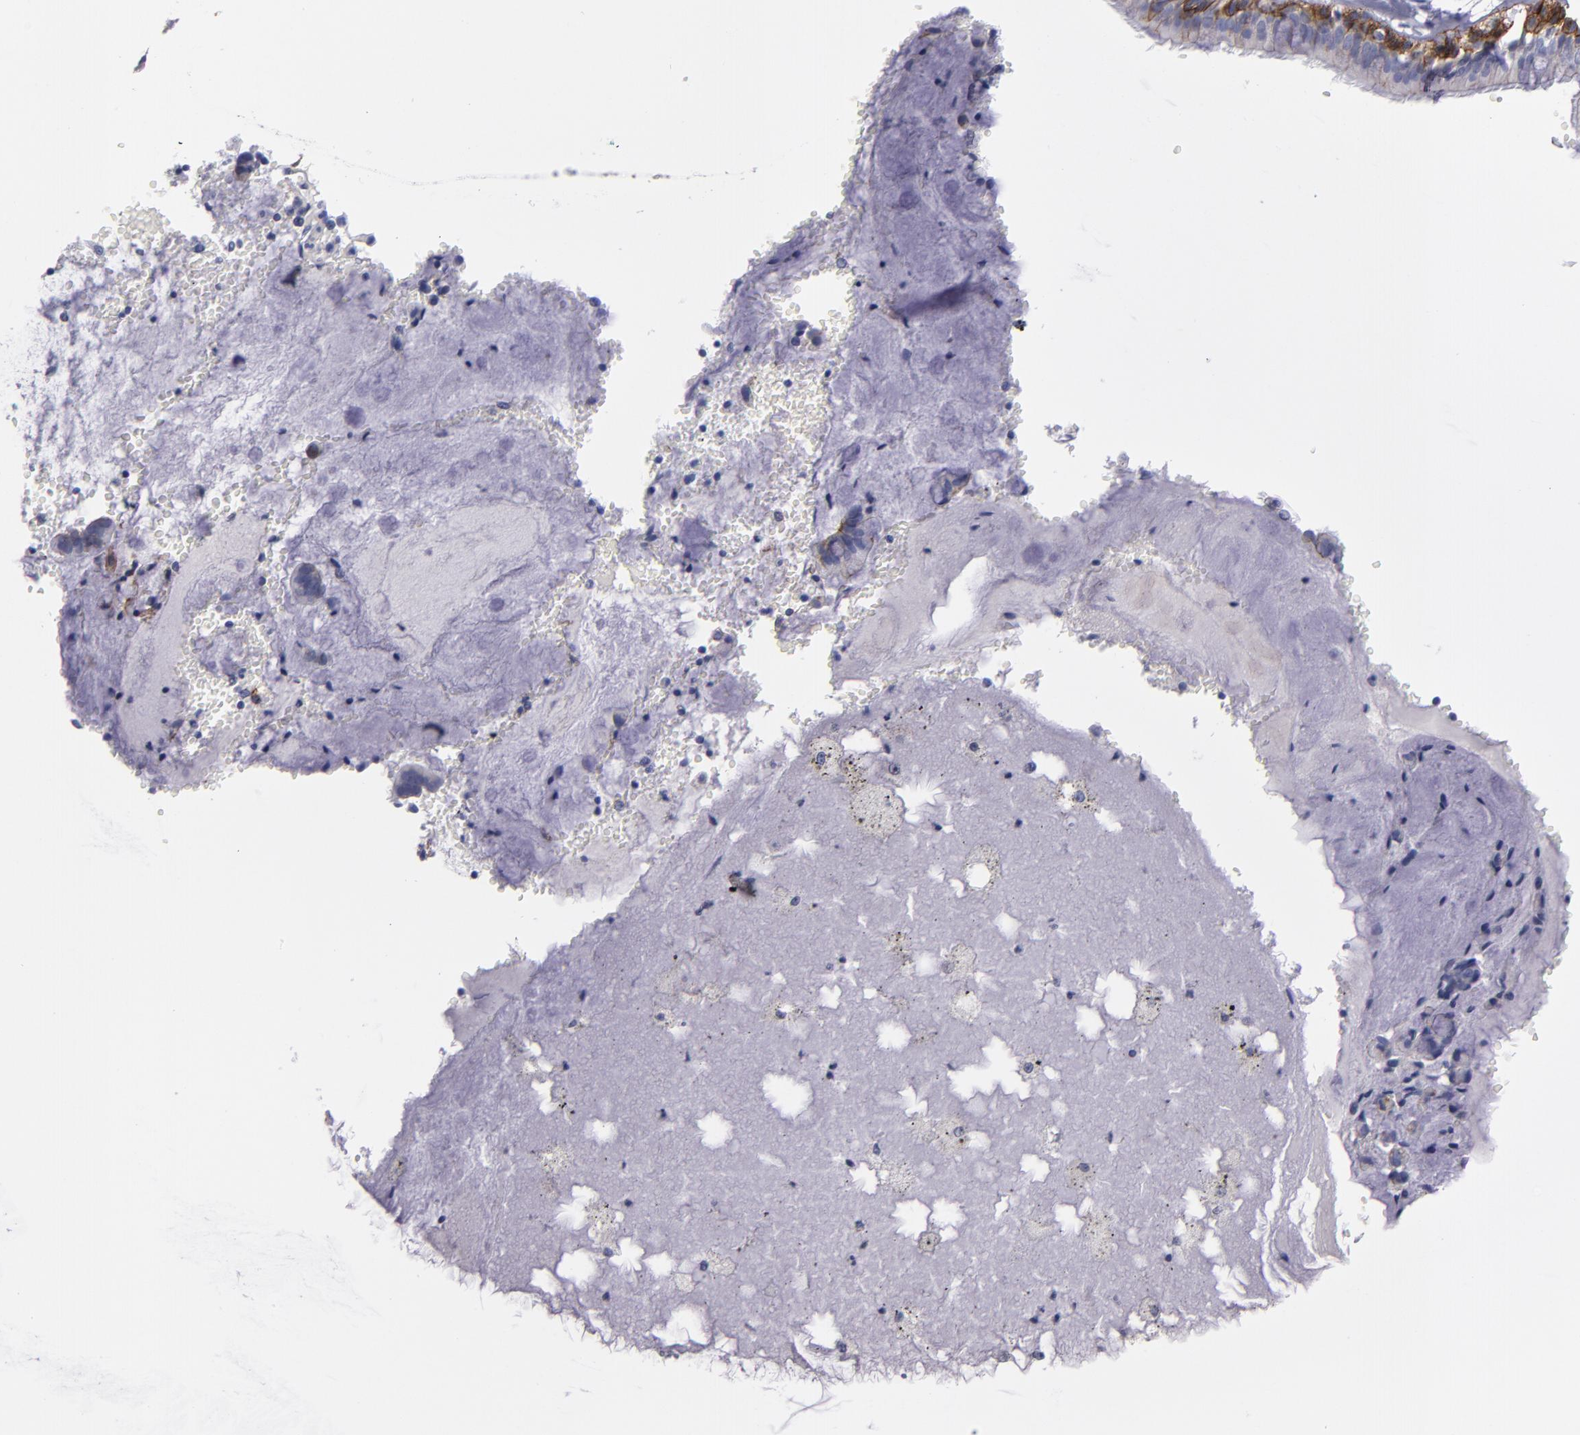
{"staining": {"intensity": "strong", "quantity": "25%-75%", "location": "cytoplasmic/membranous"}, "tissue": "bronchus", "cell_type": "Respiratory epithelial cells", "image_type": "normal", "snomed": [{"axis": "morphology", "description": "Normal tissue, NOS"}, {"axis": "topography", "description": "Bronchus"}, {"axis": "topography", "description": "Lung"}], "caption": "A high amount of strong cytoplasmic/membranous staining is appreciated in about 25%-75% of respiratory epithelial cells in benign bronchus.", "gene": "CDH3", "patient": {"sex": "female", "age": 56}}